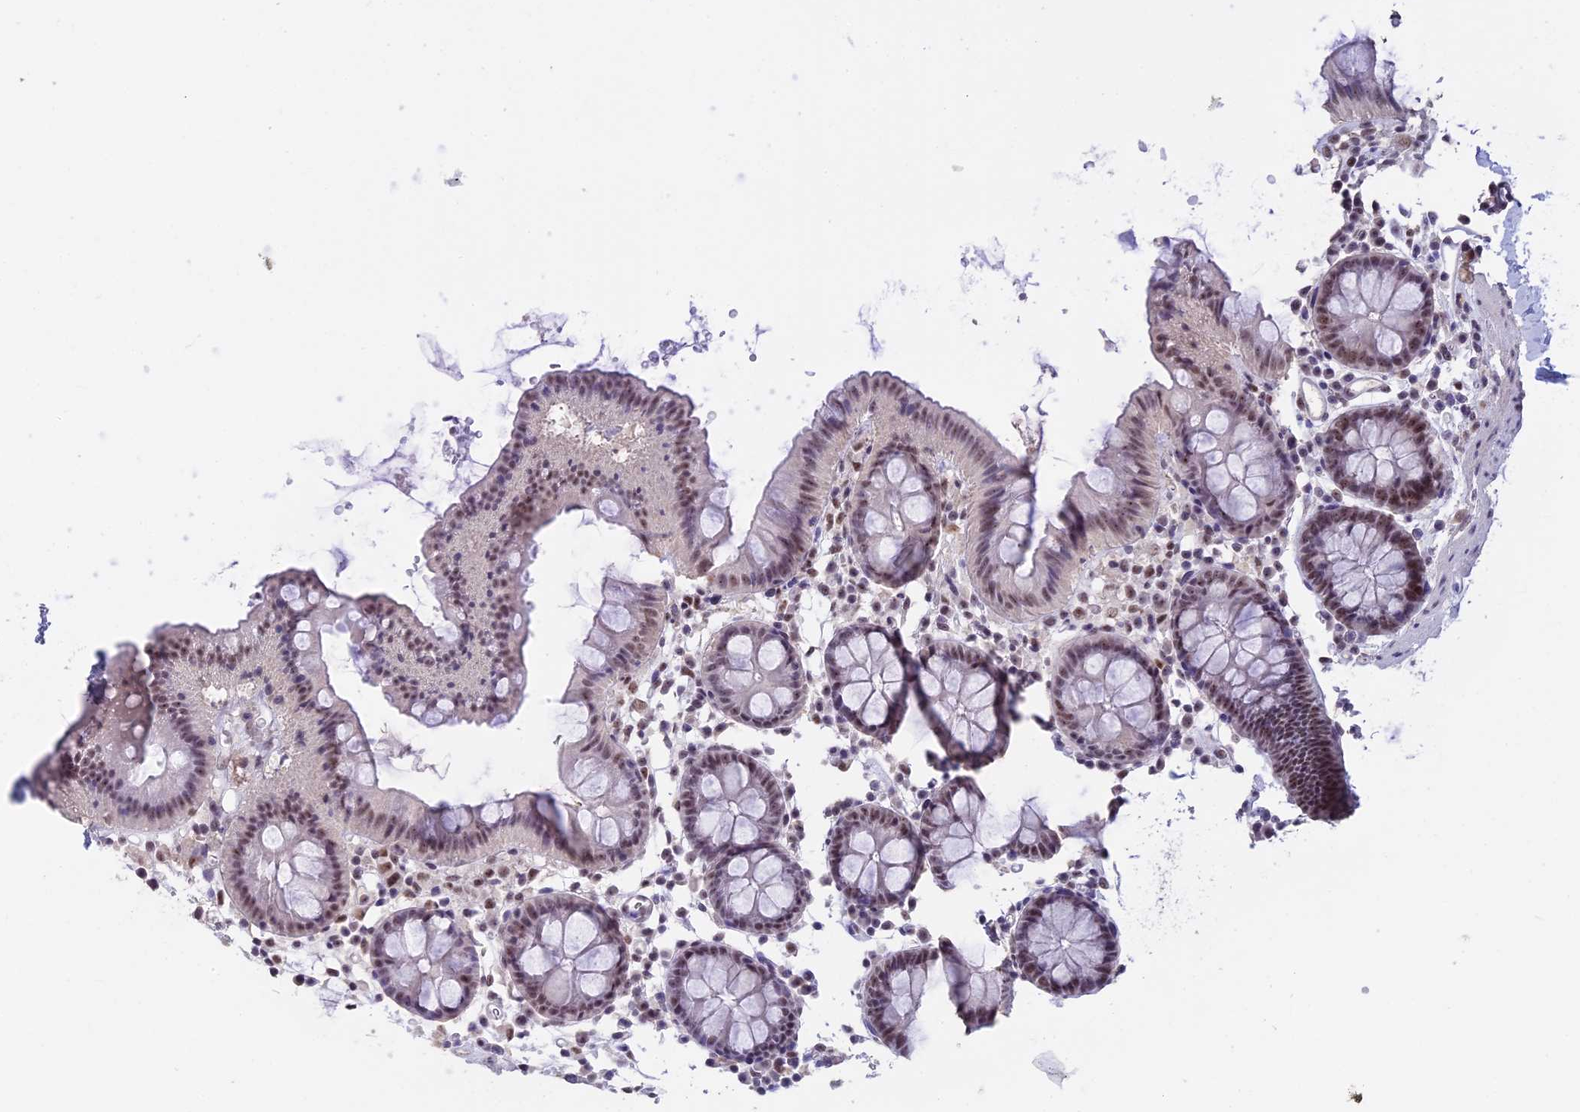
{"staining": {"intensity": "weak", "quantity": "<25%", "location": "nuclear"}, "tissue": "colon", "cell_type": "Endothelial cells", "image_type": "normal", "snomed": [{"axis": "morphology", "description": "Normal tissue, NOS"}, {"axis": "topography", "description": "Colon"}], "caption": "Colon was stained to show a protein in brown. There is no significant expression in endothelial cells. (Stains: DAB (3,3'-diaminobenzidine) IHC with hematoxylin counter stain, Microscopy: brightfield microscopy at high magnification).", "gene": "SETD2", "patient": {"sex": "male", "age": 75}}